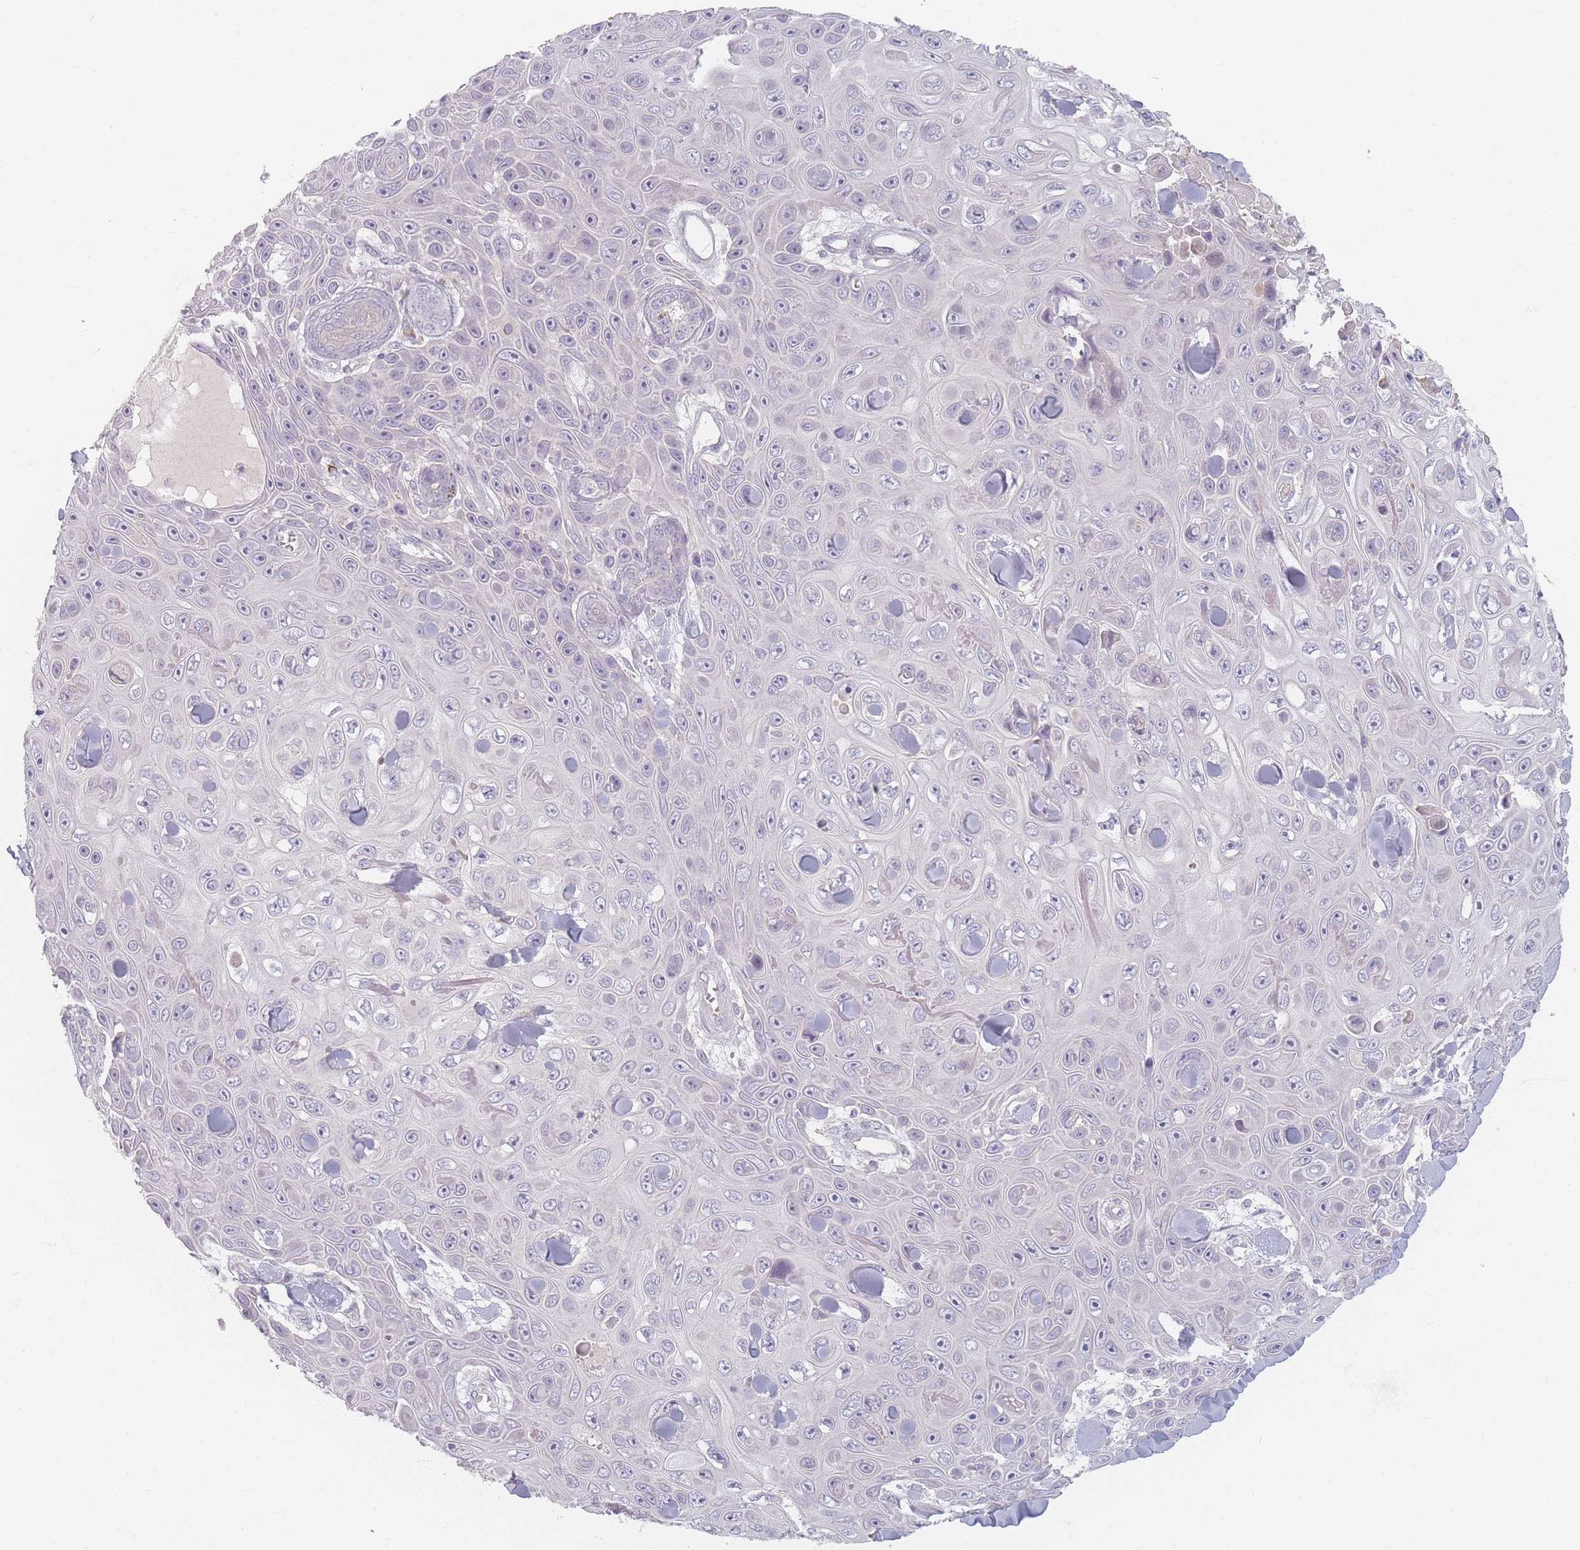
{"staining": {"intensity": "negative", "quantity": "none", "location": "none"}, "tissue": "skin cancer", "cell_type": "Tumor cells", "image_type": "cancer", "snomed": [{"axis": "morphology", "description": "Squamous cell carcinoma, NOS"}, {"axis": "topography", "description": "Skin"}], "caption": "Tumor cells are negative for protein expression in human skin cancer (squamous cell carcinoma).", "gene": "TMOD1", "patient": {"sex": "male", "age": 82}}